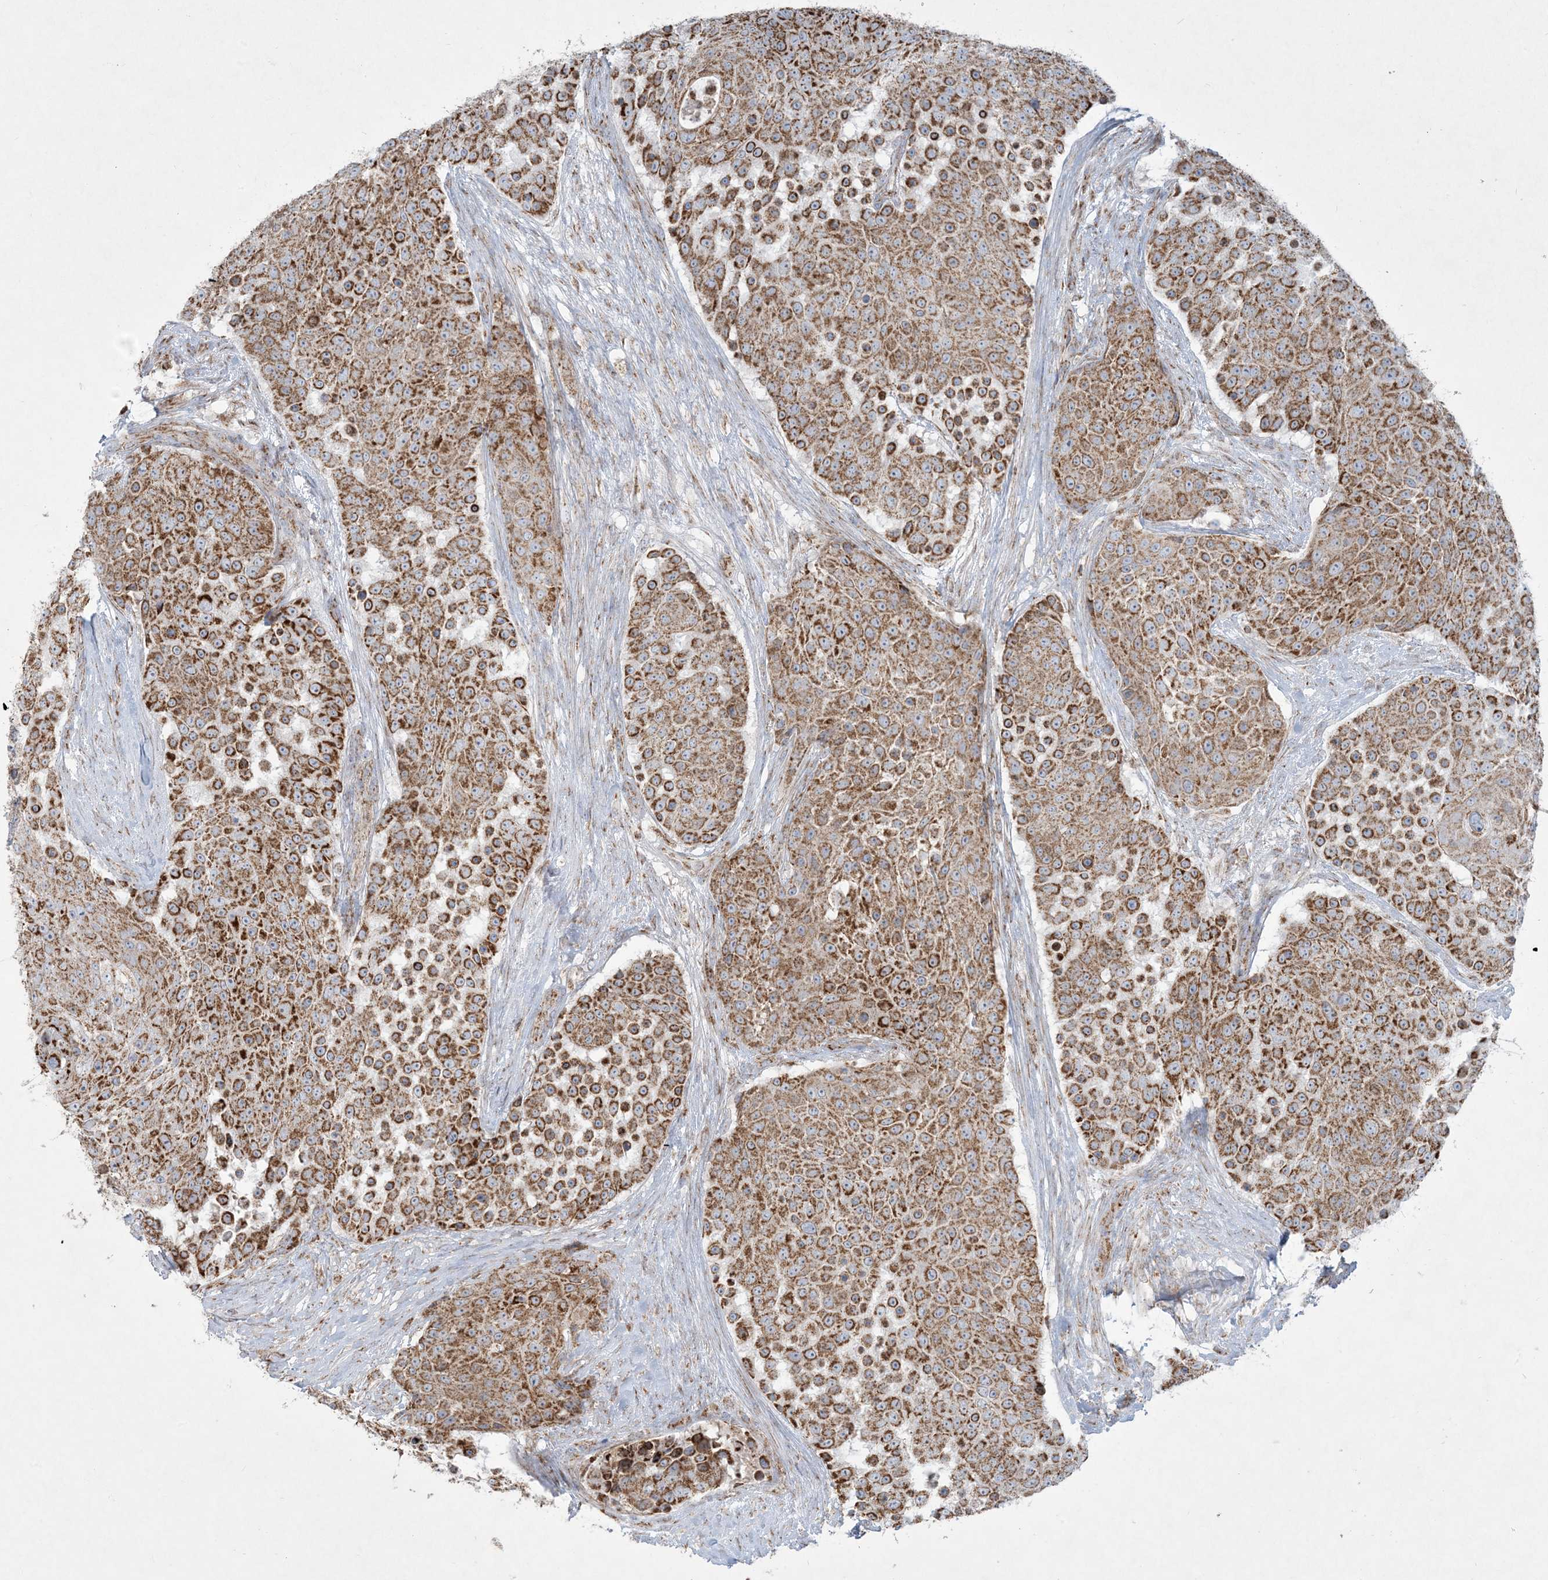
{"staining": {"intensity": "moderate", "quantity": ">75%", "location": "cytoplasmic/membranous"}, "tissue": "urothelial cancer", "cell_type": "Tumor cells", "image_type": "cancer", "snomed": [{"axis": "morphology", "description": "Urothelial carcinoma, High grade"}, {"axis": "topography", "description": "Urinary bladder"}], "caption": "An immunohistochemistry image of neoplastic tissue is shown. Protein staining in brown highlights moderate cytoplasmic/membranous positivity in urothelial cancer within tumor cells.", "gene": "BEND4", "patient": {"sex": "female", "age": 63}}